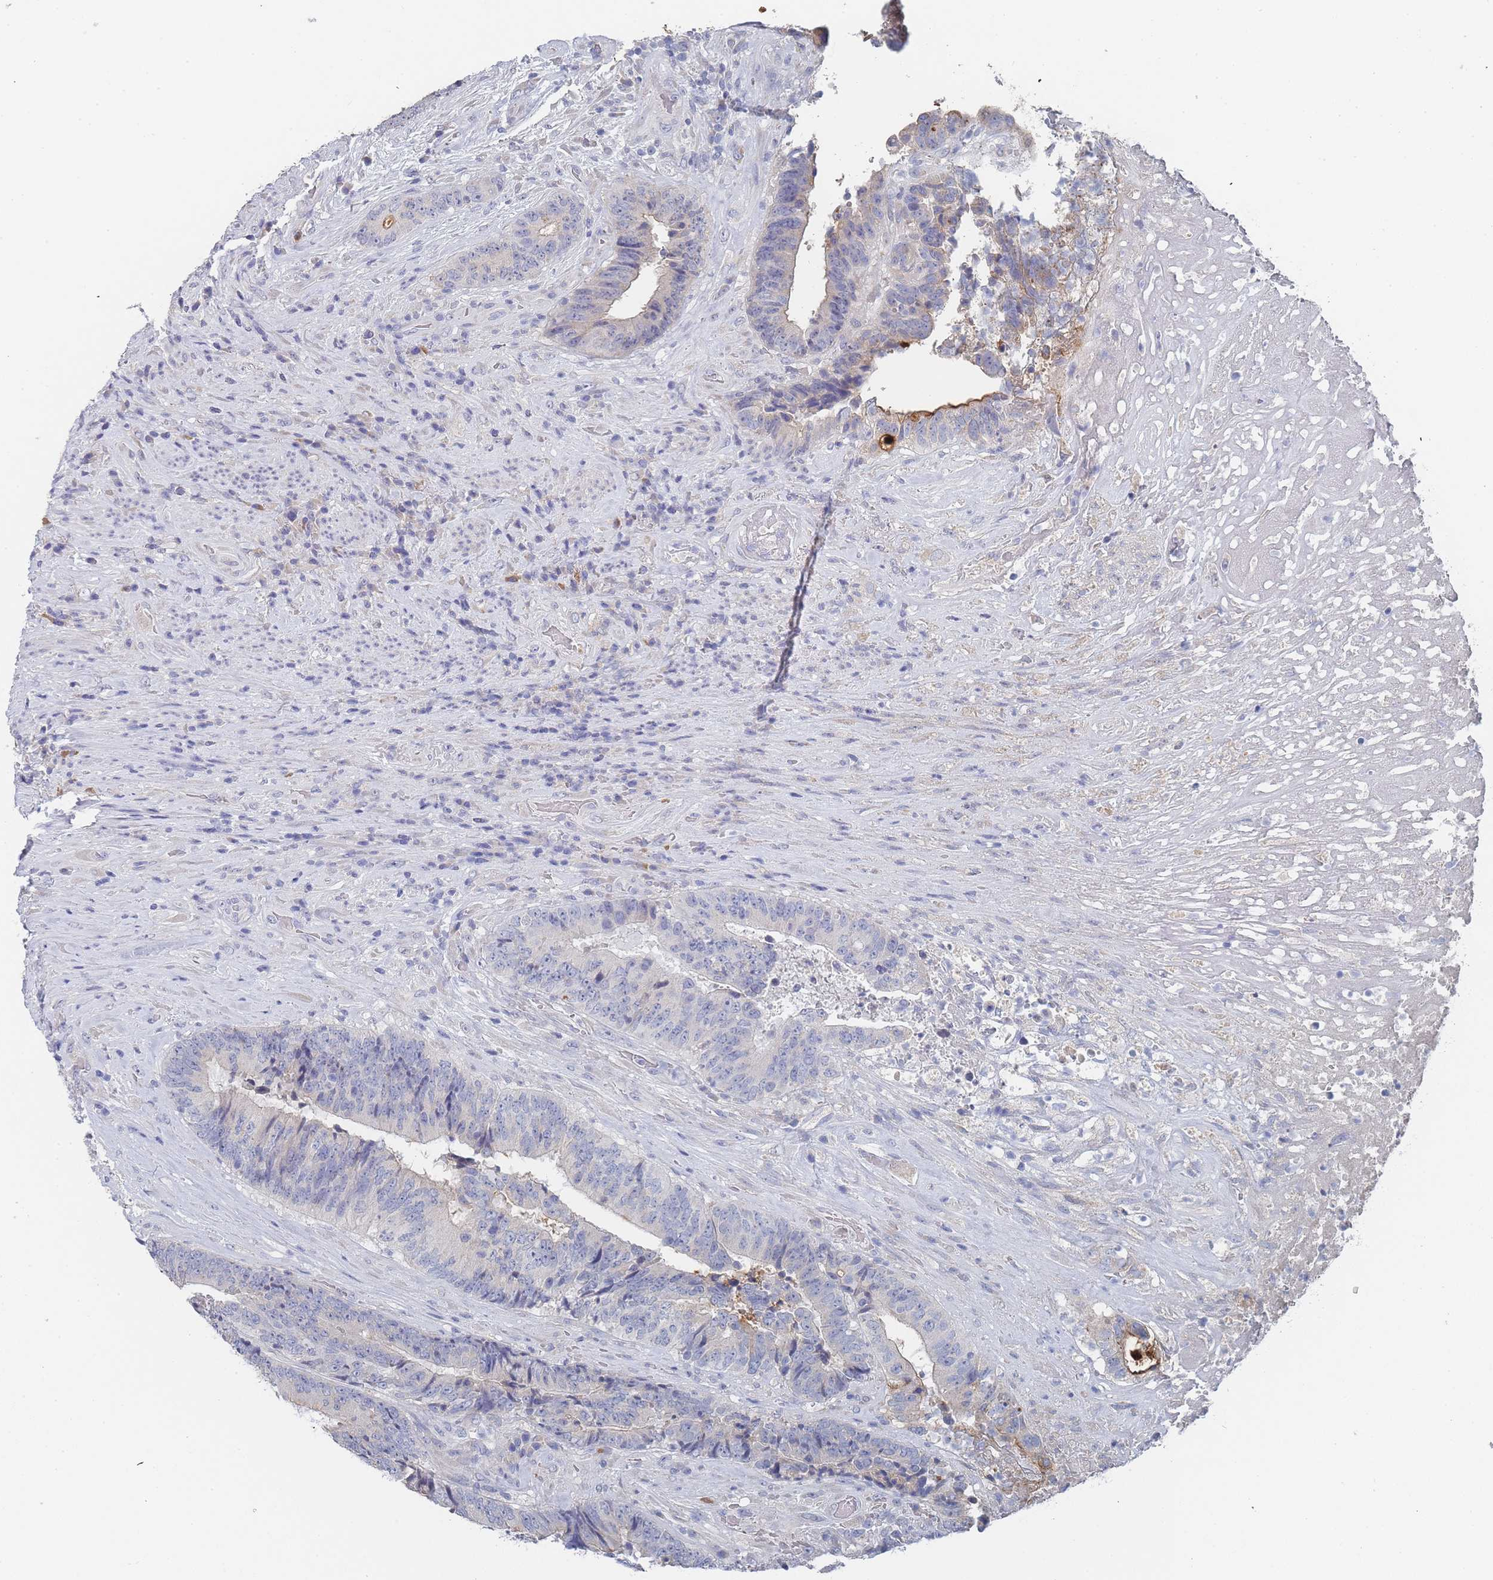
{"staining": {"intensity": "negative", "quantity": "none", "location": "none"}, "tissue": "colorectal cancer", "cell_type": "Tumor cells", "image_type": "cancer", "snomed": [{"axis": "morphology", "description": "Adenocarcinoma, NOS"}, {"axis": "topography", "description": "Rectum"}], "caption": "DAB (3,3'-diaminobenzidine) immunohistochemical staining of adenocarcinoma (colorectal) shows no significant positivity in tumor cells. (DAB IHC visualized using brightfield microscopy, high magnification).", "gene": "ACAD11", "patient": {"sex": "male", "age": 72}}